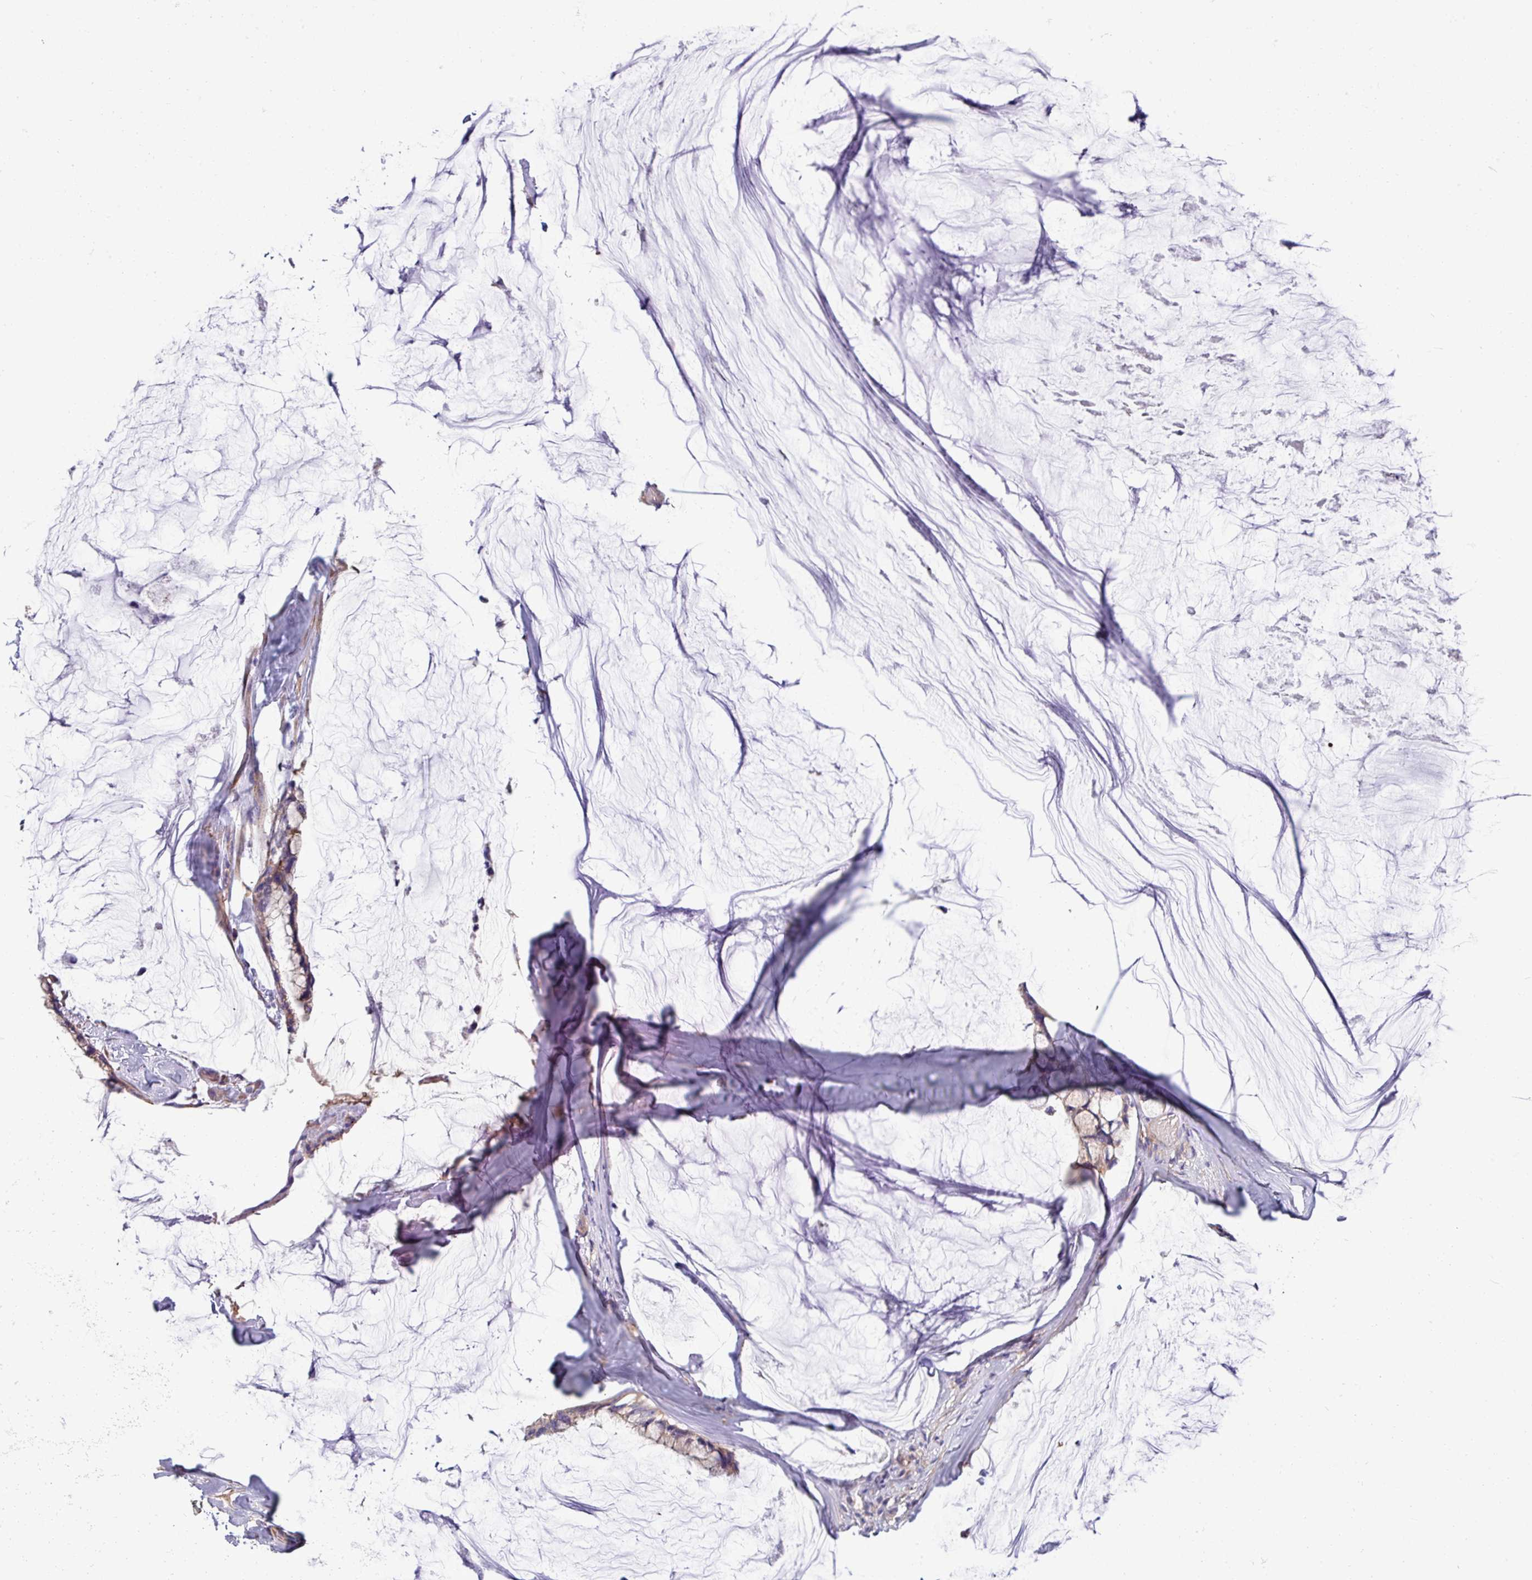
{"staining": {"intensity": "weak", "quantity": "25%-75%", "location": "cytoplasmic/membranous"}, "tissue": "ovarian cancer", "cell_type": "Tumor cells", "image_type": "cancer", "snomed": [{"axis": "morphology", "description": "Cystadenocarcinoma, mucinous, NOS"}, {"axis": "topography", "description": "Ovary"}], "caption": "The image shows staining of ovarian mucinous cystadenocarcinoma, revealing weak cytoplasmic/membranous protein expression (brown color) within tumor cells.", "gene": "PPM1J", "patient": {"sex": "female", "age": 39}}